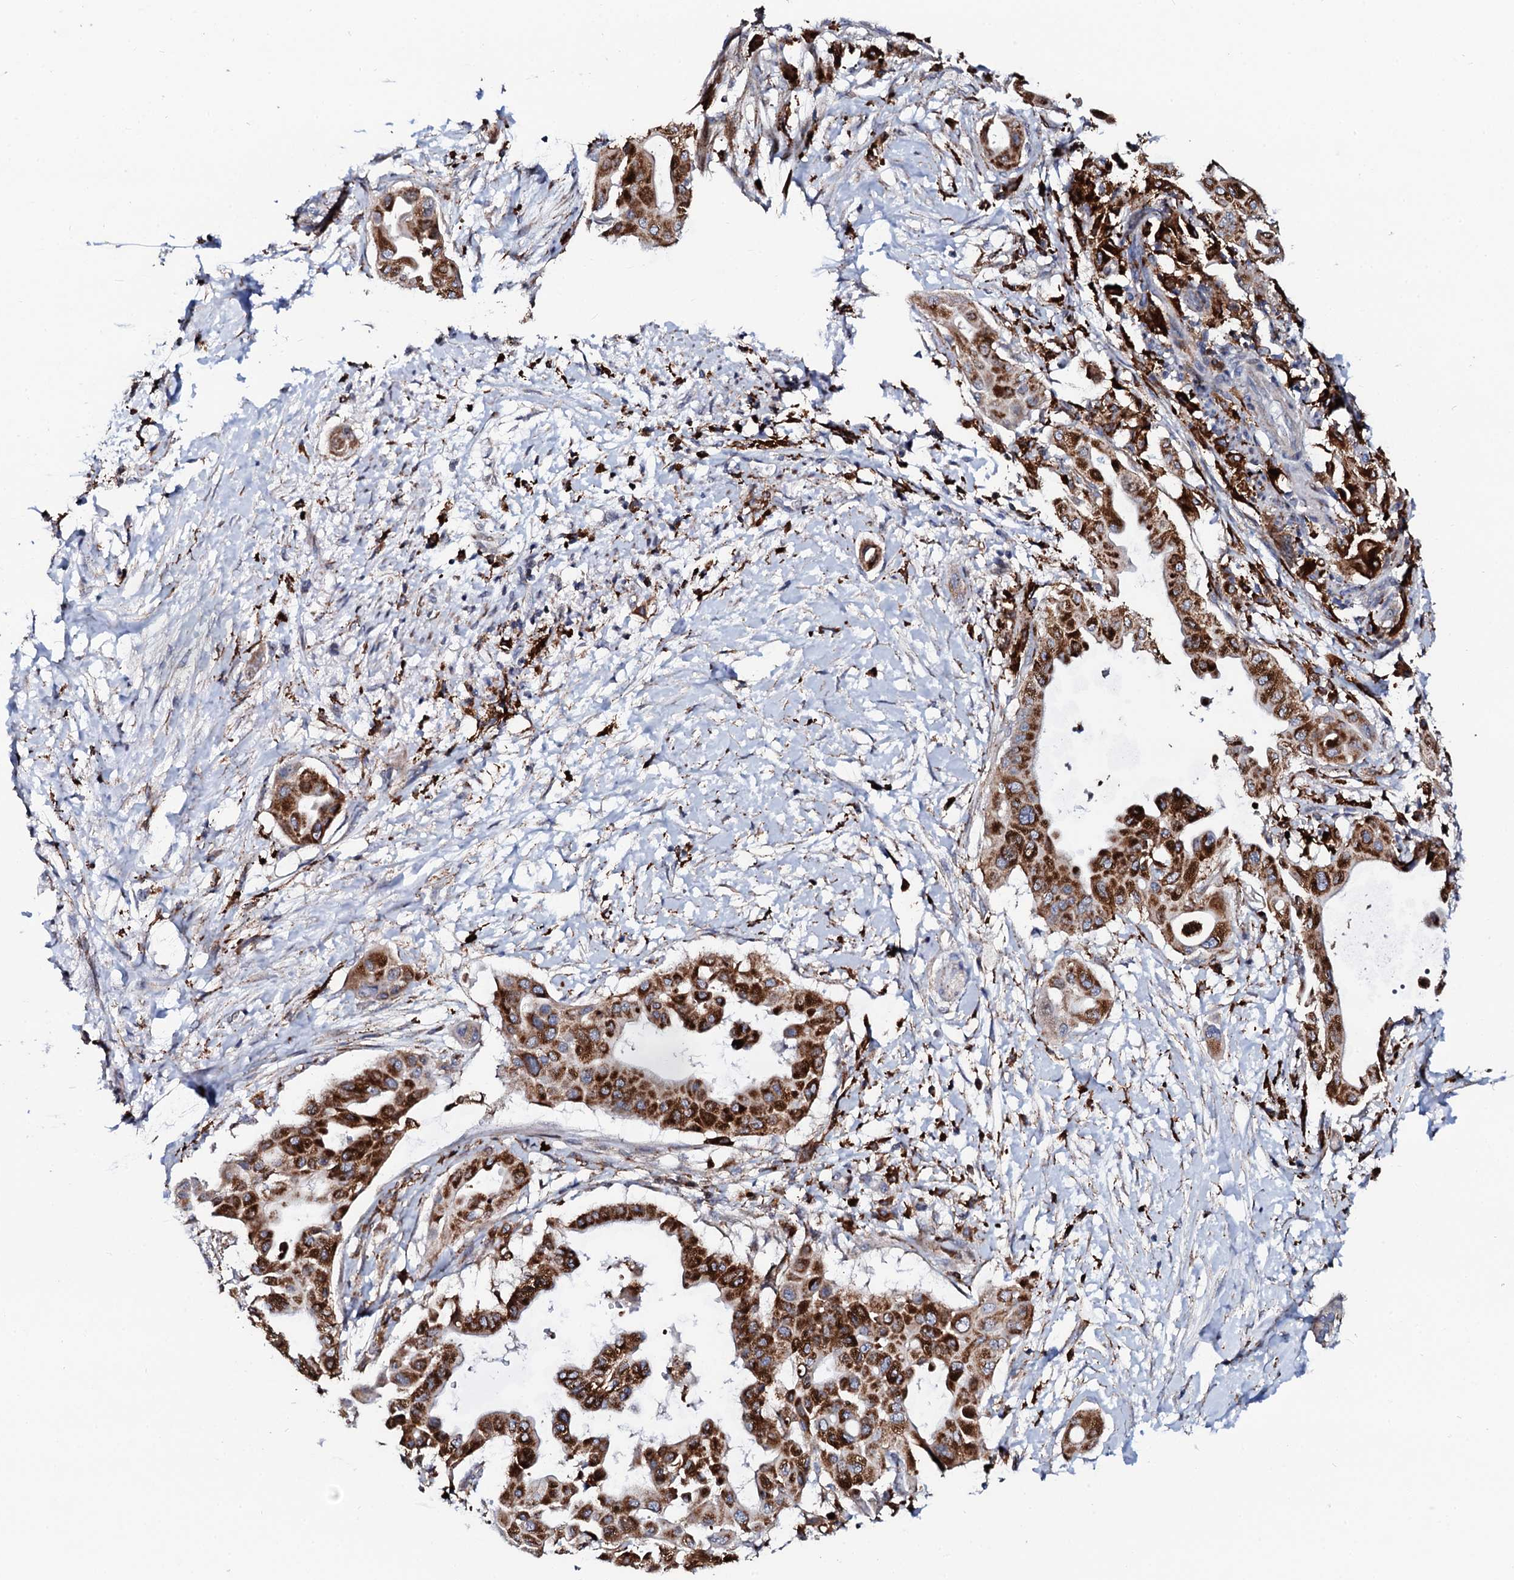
{"staining": {"intensity": "strong", "quantity": ">75%", "location": "cytoplasmic/membranous"}, "tissue": "pancreatic cancer", "cell_type": "Tumor cells", "image_type": "cancer", "snomed": [{"axis": "morphology", "description": "Adenocarcinoma, NOS"}, {"axis": "topography", "description": "Pancreas"}], "caption": "The immunohistochemical stain shows strong cytoplasmic/membranous positivity in tumor cells of pancreatic cancer tissue. The staining was performed using DAB to visualize the protein expression in brown, while the nuclei were stained in blue with hematoxylin (Magnification: 20x).", "gene": "TCIRG1", "patient": {"sex": "male", "age": 68}}